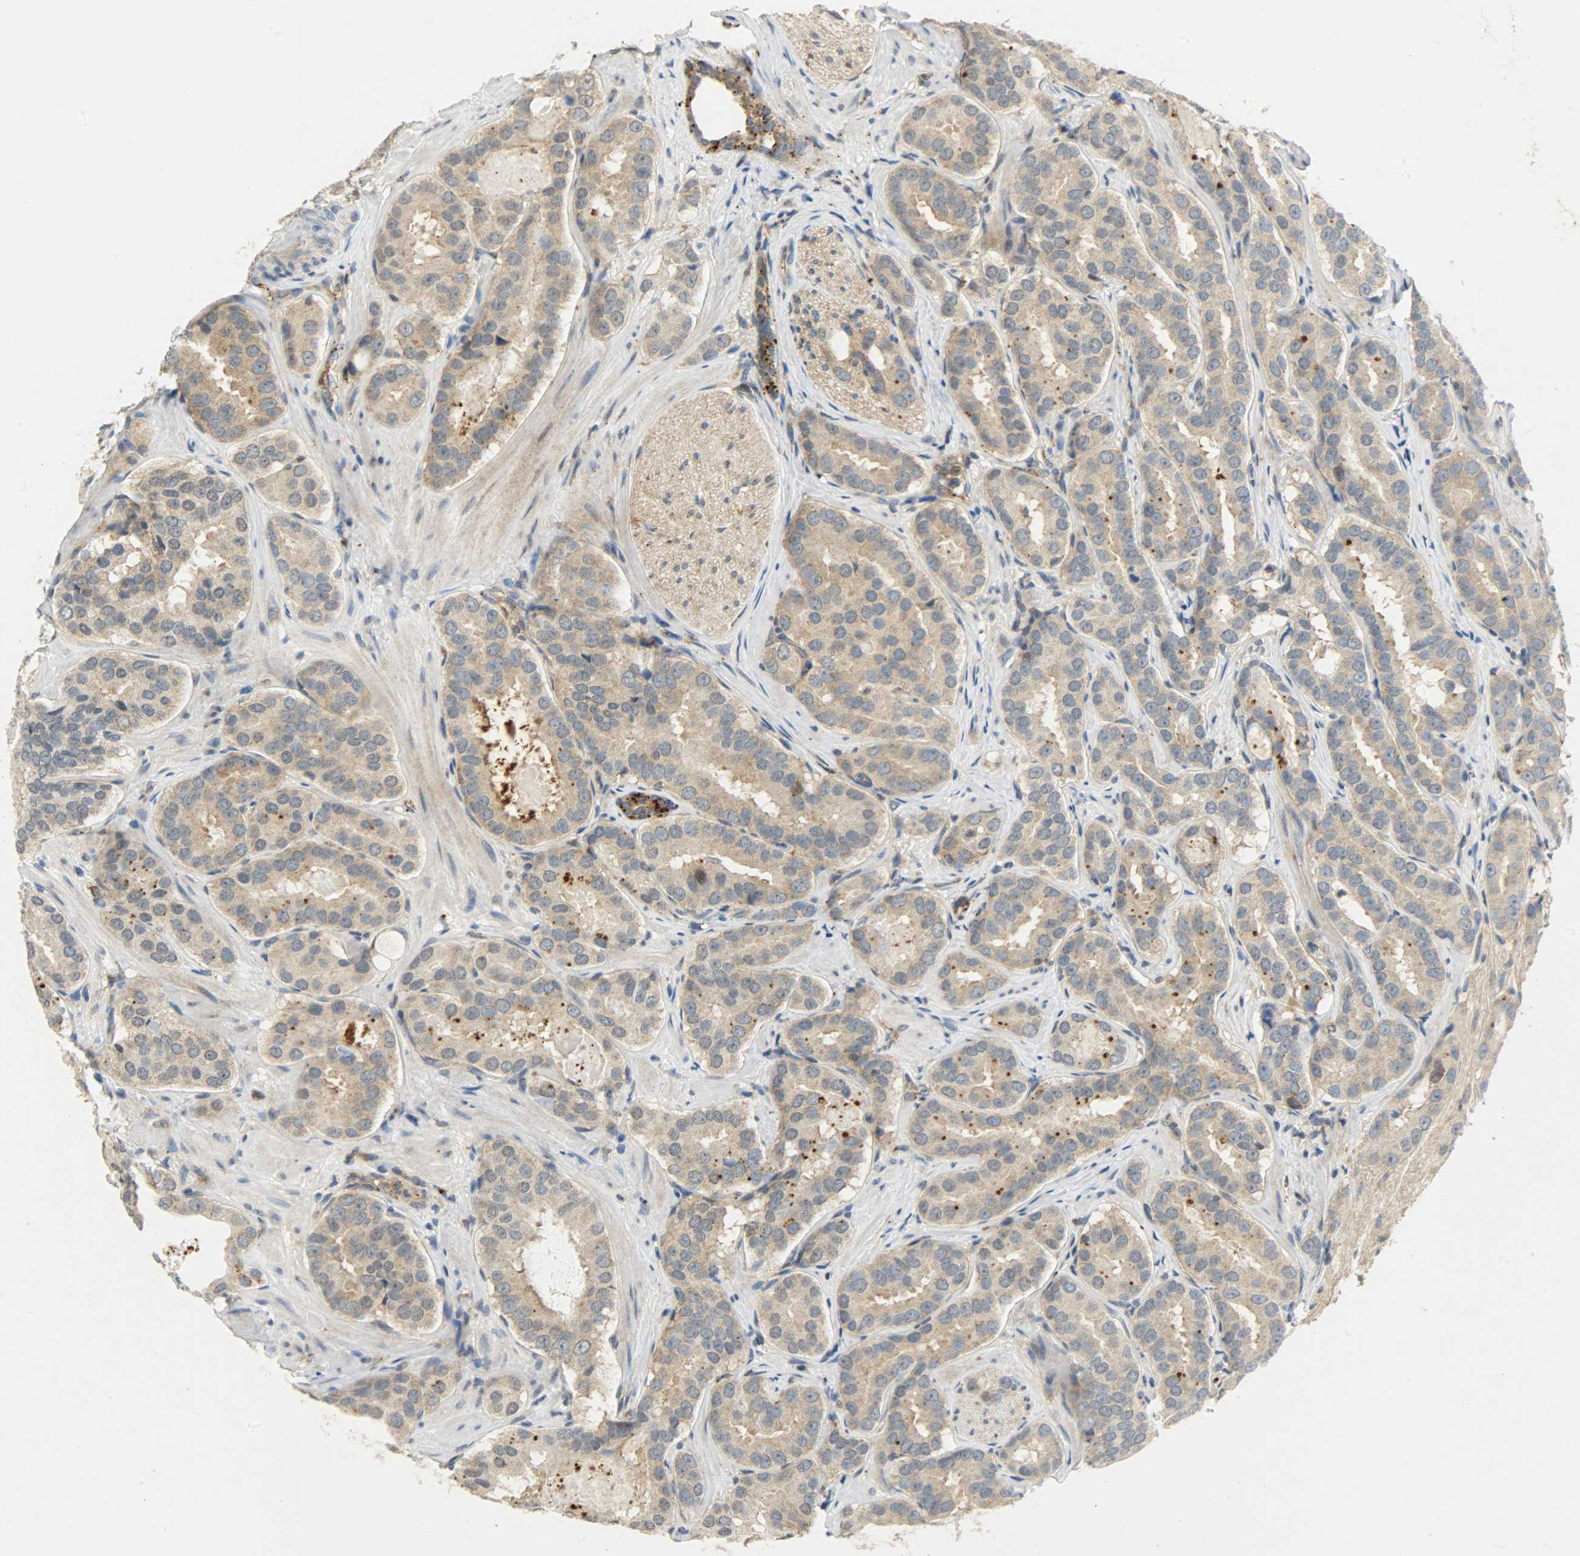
{"staining": {"intensity": "moderate", "quantity": ">75%", "location": "cytoplasmic/membranous"}, "tissue": "prostate cancer", "cell_type": "Tumor cells", "image_type": "cancer", "snomed": [{"axis": "morphology", "description": "Adenocarcinoma, Low grade"}, {"axis": "topography", "description": "Prostate"}], "caption": "Immunohistochemistry (DAB (3,3'-diaminobenzidine)) staining of low-grade adenocarcinoma (prostate) demonstrates moderate cytoplasmic/membranous protein staining in approximately >75% of tumor cells.", "gene": "GIT2", "patient": {"sex": "male", "age": 59}}